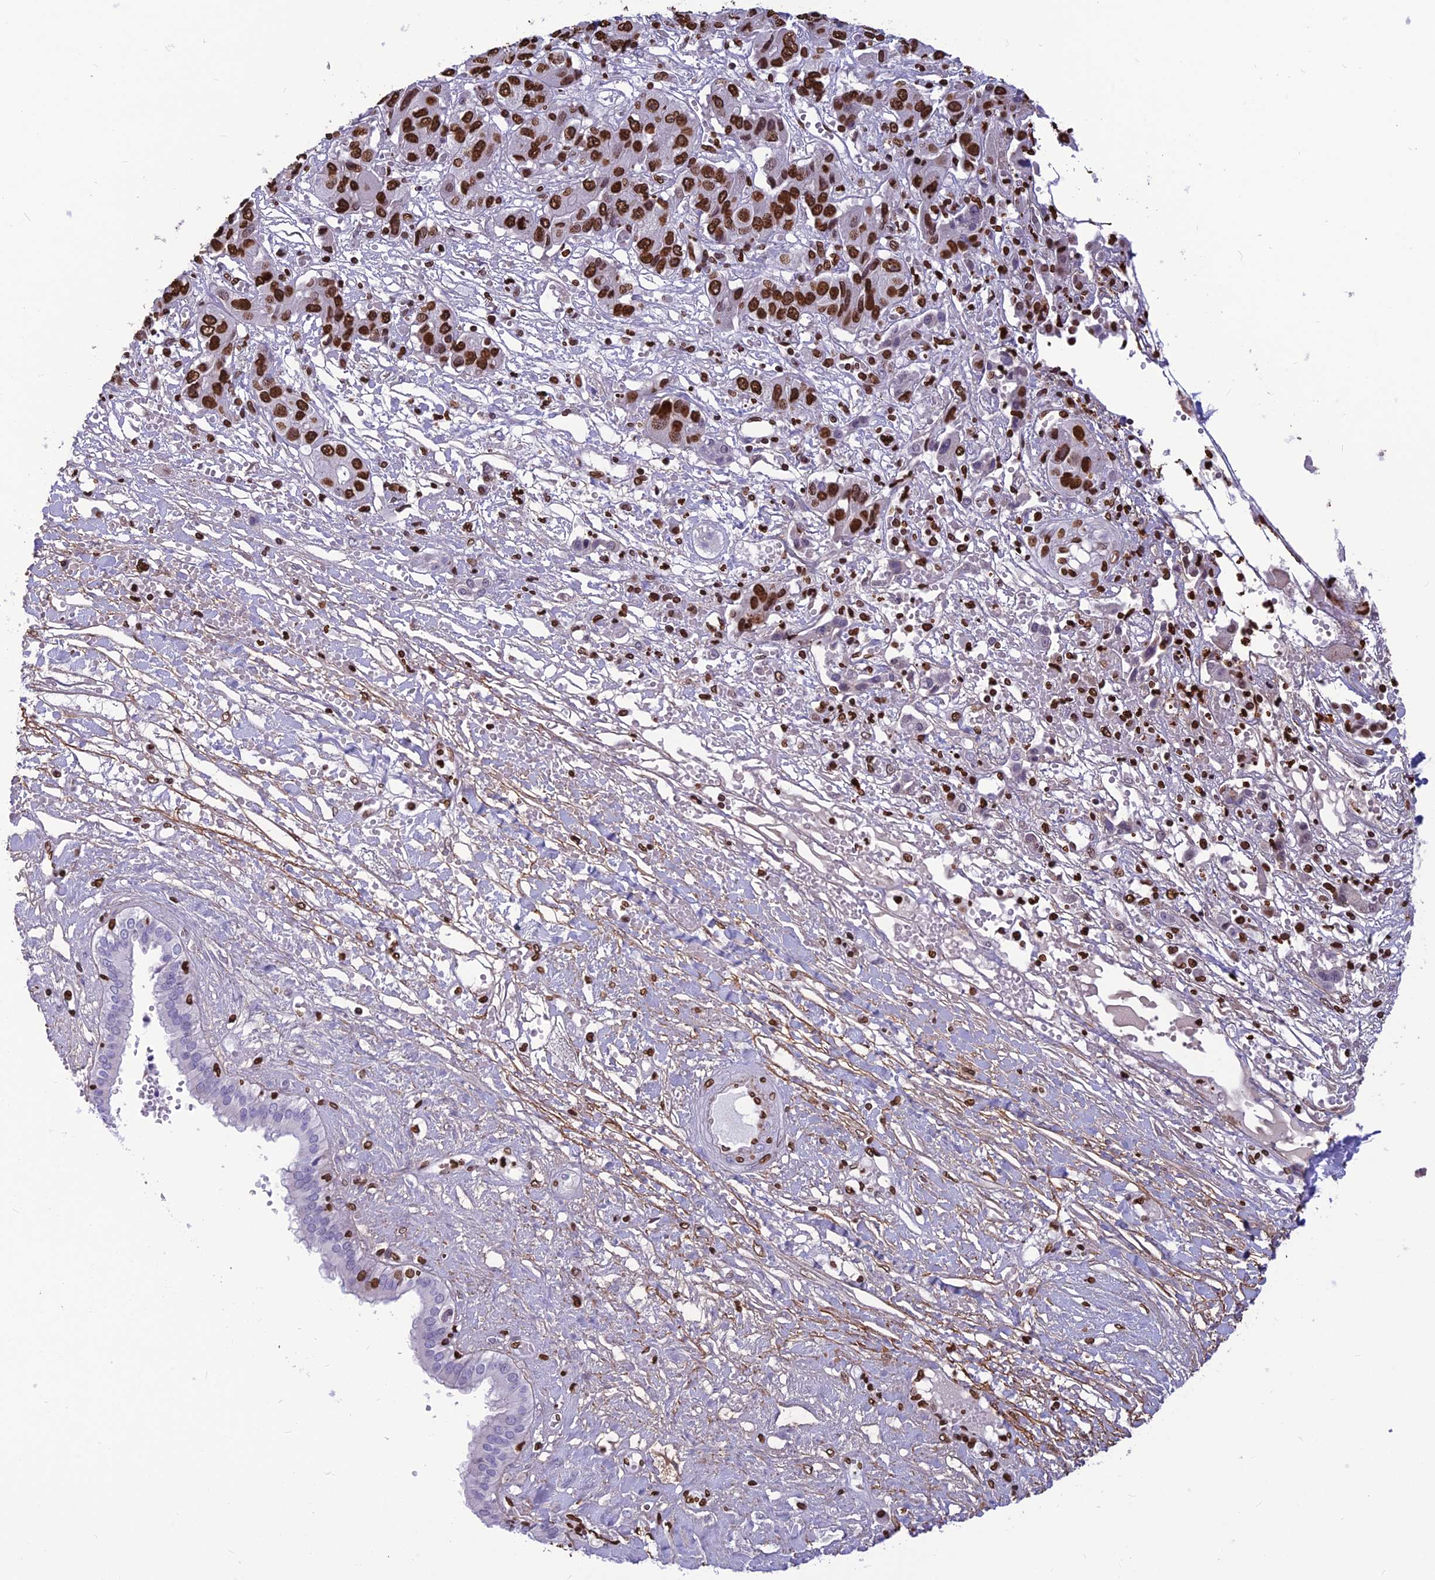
{"staining": {"intensity": "strong", "quantity": ">75%", "location": "nuclear"}, "tissue": "liver cancer", "cell_type": "Tumor cells", "image_type": "cancer", "snomed": [{"axis": "morphology", "description": "Cholangiocarcinoma"}, {"axis": "topography", "description": "Liver"}], "caption": "Liver cancer stained for a protein reveals strong nuclear positivity in tumor cells.", "gene": "AKAP17A", "patient": {"sex": "male", "age": 67}}